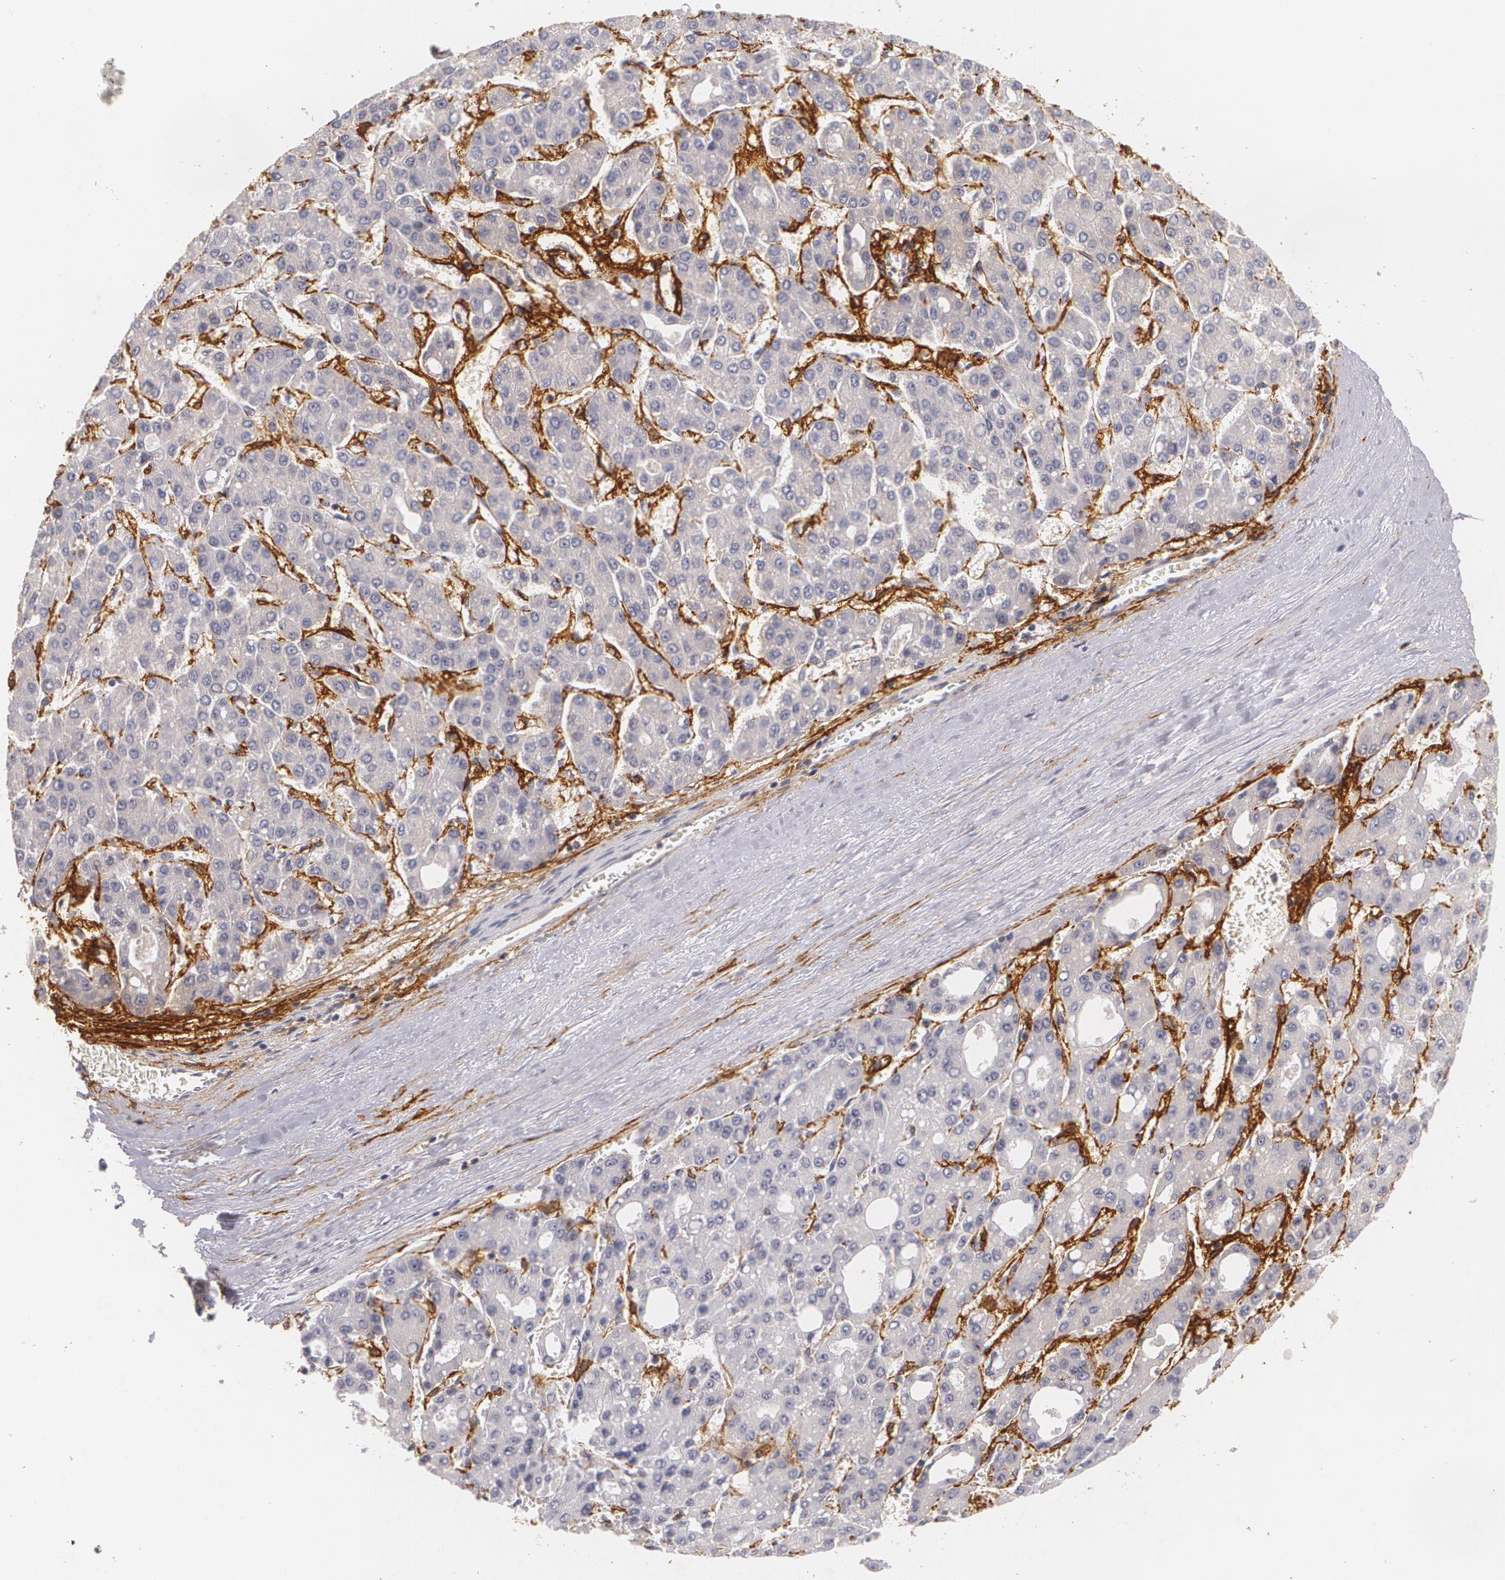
{"staining": {"intensity": "negative", "quantity": "none", "location": "none"}, "tissue": "liver cancer", "cell_type": "Tumor cells", "image_type": "cancer", "snomed": [{"axis": "morphology", "description": "Carcinoma, Hepatocellular, NOS"}, {"axis": "topography", "description": "Liver"}], "caption": "DAB immunohistochemical staining of liver cancer (hepatocellular carcinoma) displays no significant expression in tumor cells.", "gene": "NGFR", "patient": {"sex": "male", "age": 69}}